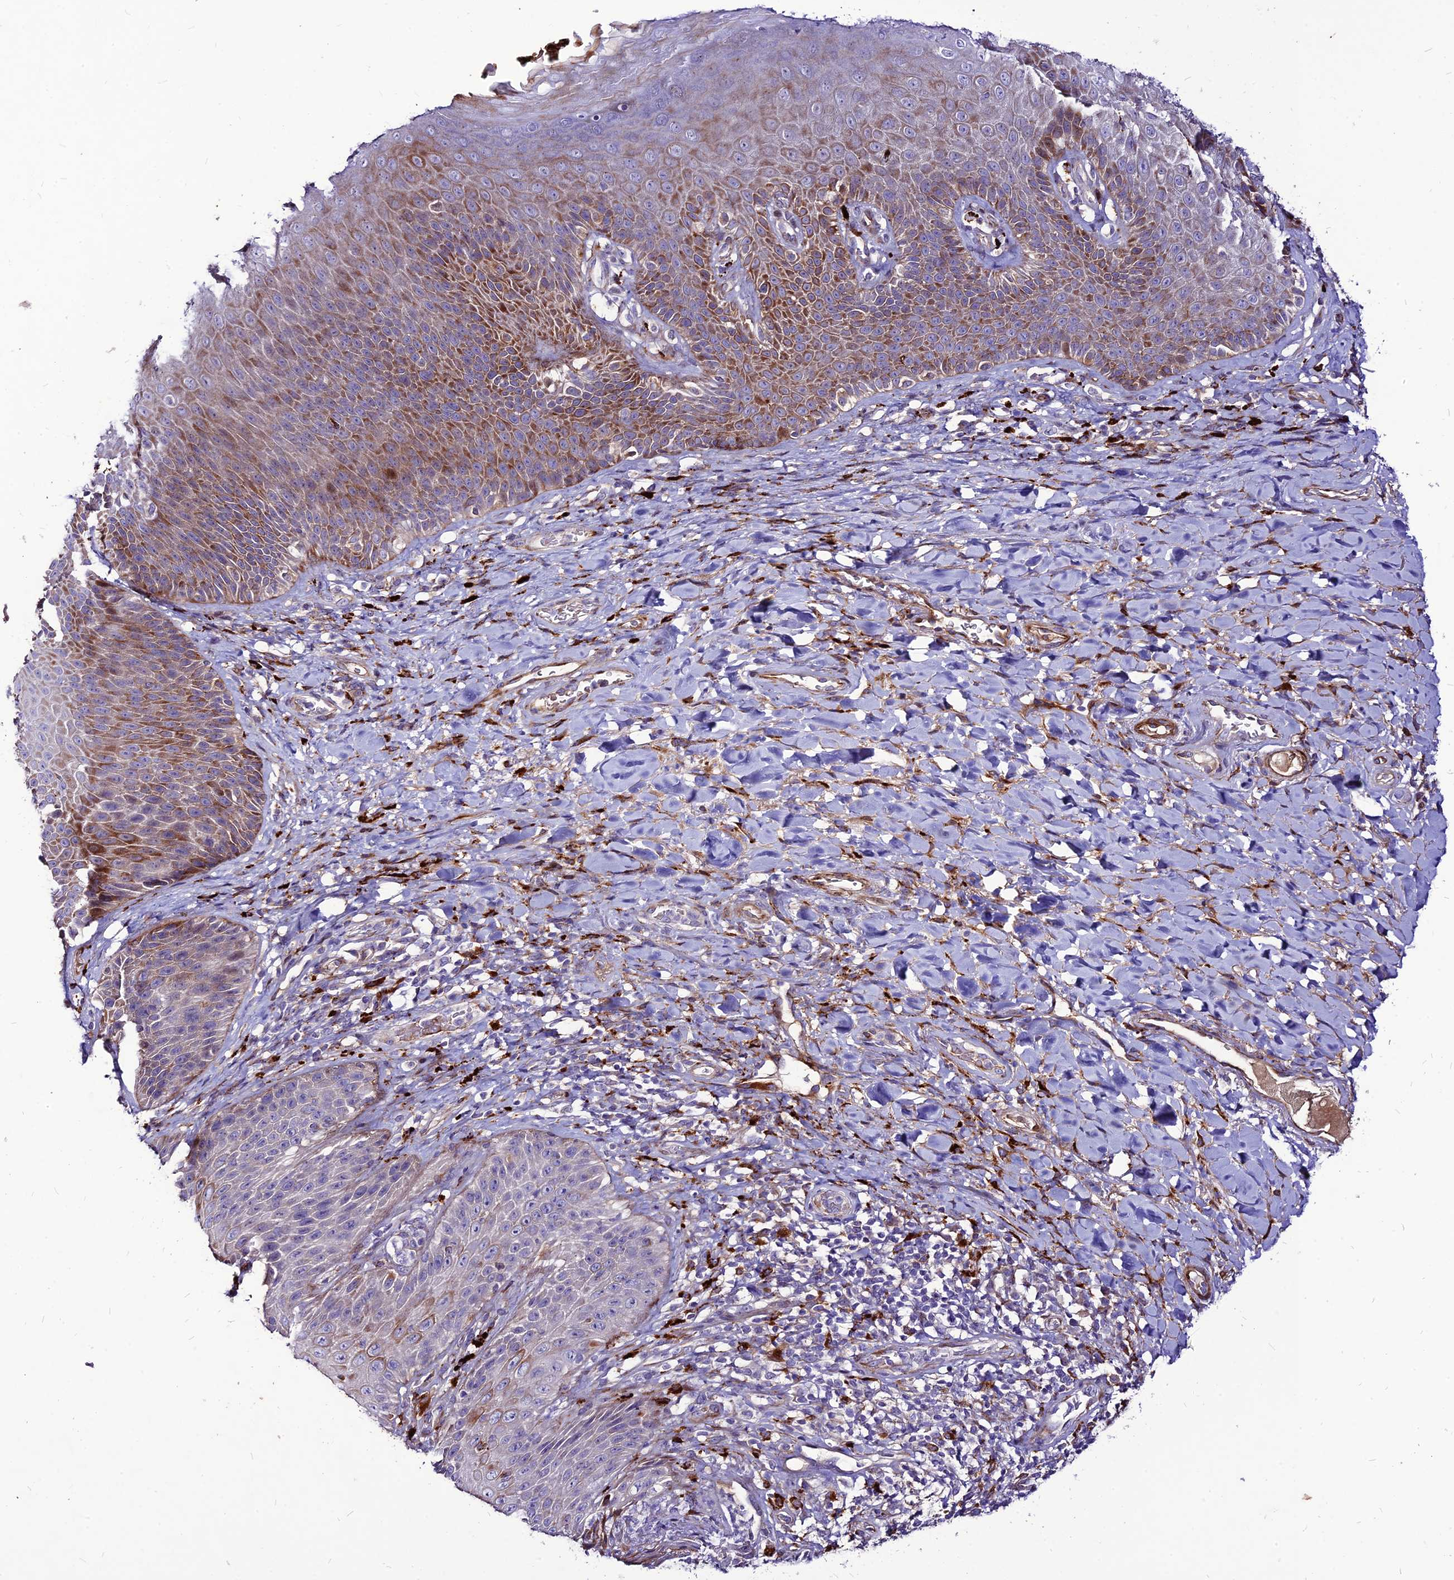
{"staining": {"intensity": "strong", "quantity": "25%-75%", "location": "cytoplasmic/membranous"}, "tissue": "skin", "cell_type": "Epidermal cells", "image_type": "normal", "snomed": [{"axis": "morphology", "description": "Normal tissue, NOS"}, {"axis": "topography", "description": "Anal"}], "caption": "Protein expression analysis of benign skin exhibits strong cytoplasmic/membranous expression in approximately 25%-75% of epidermal cells.", "gene": "RIMOC1", "patient": {"sex": "female", "age": 89}}